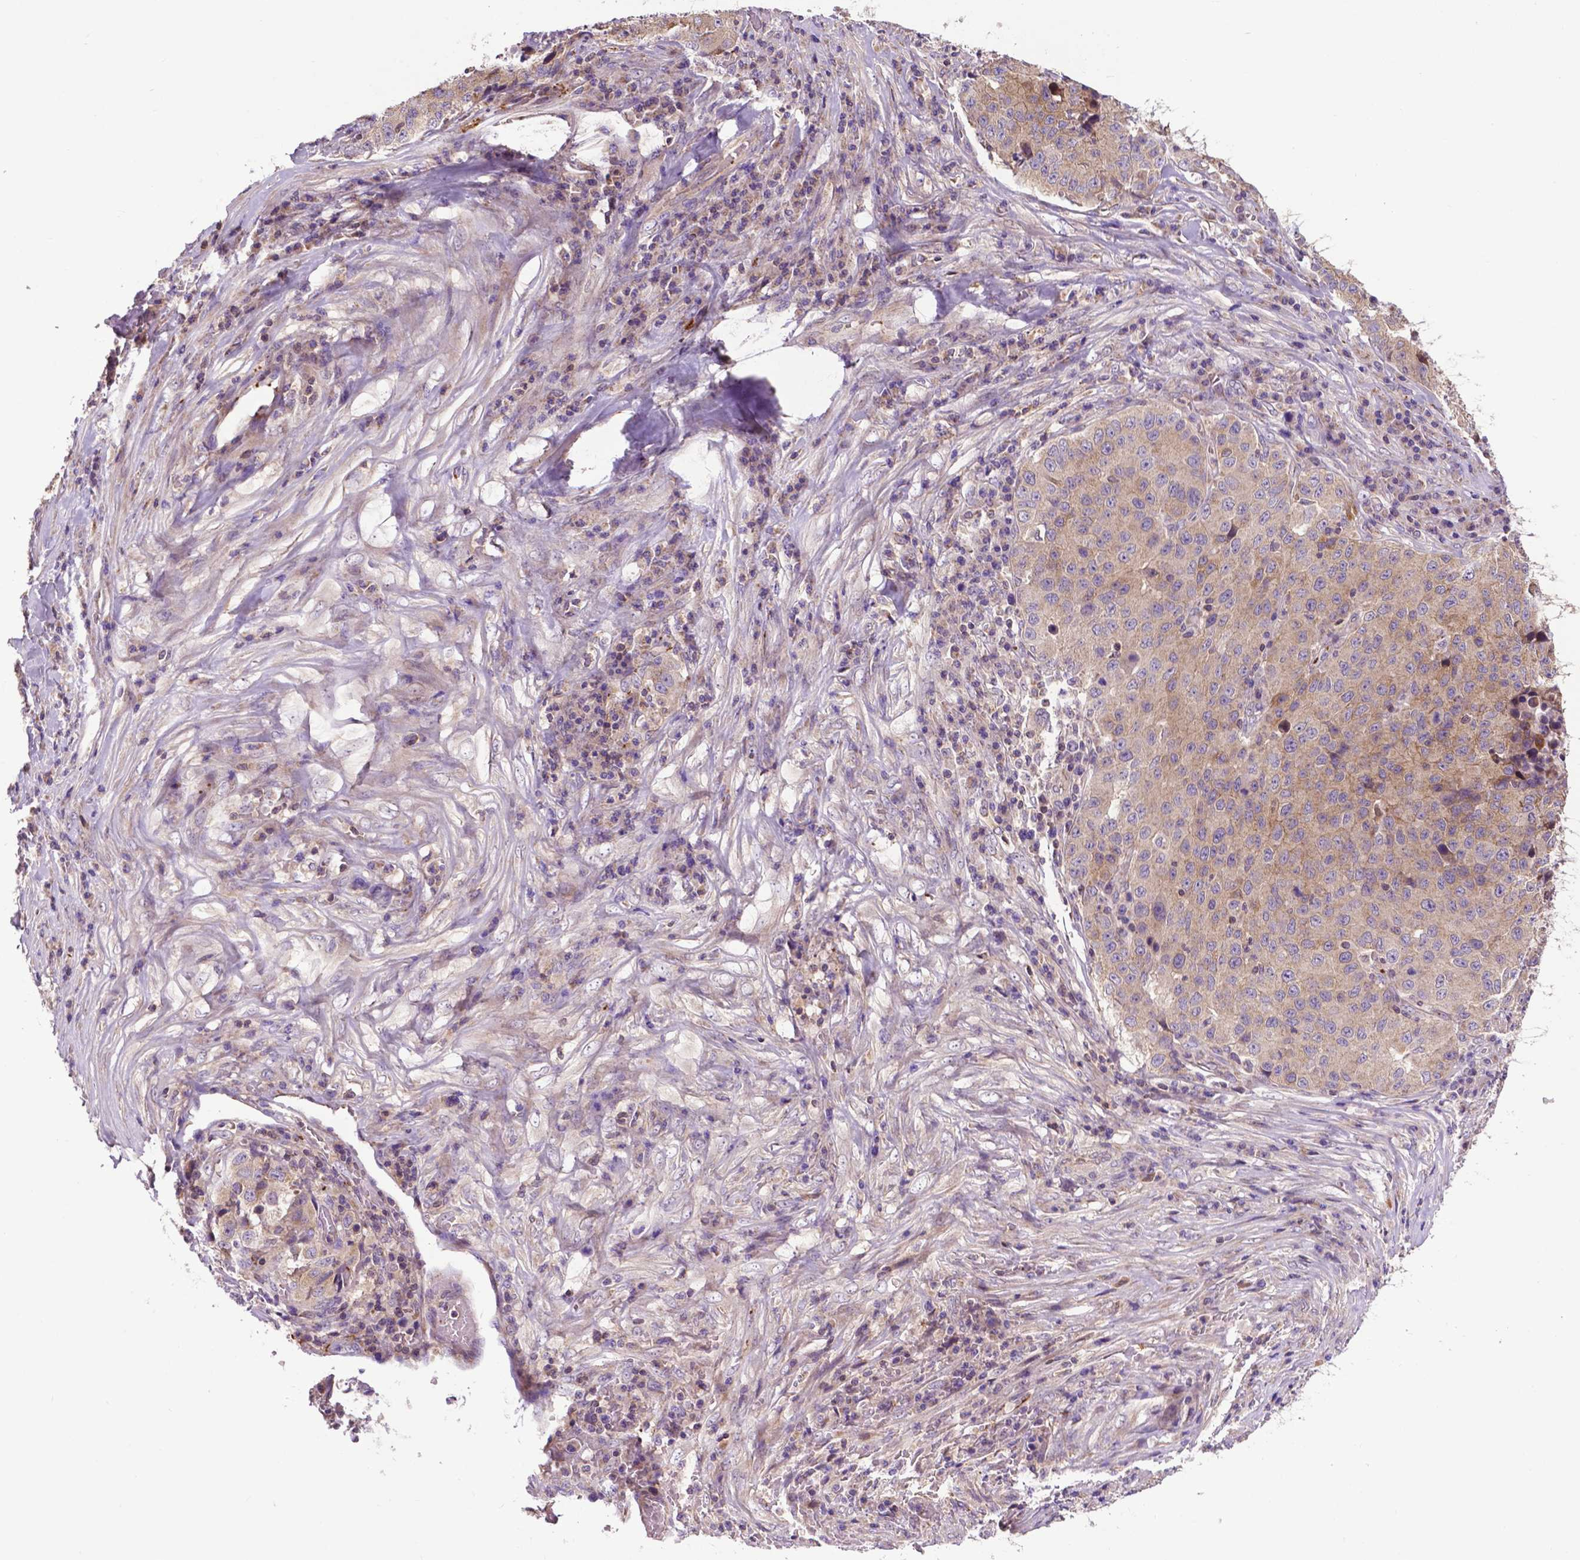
{"staining": {"intensity": "weak", "quantity": ">75%", "location": "cytoplasmic/membranous"}, "tissue": "stomach cancer", "cell_type": "Tumor cells", "image_type": "cancer", "snomed": [{"axis": "morphology", "description": "Adenocarcinoma, NOS"}, {"axis": "topography", "description": "Stomach"}], "caption": "Protein expression by immunohistochemistry (IHC) demonstrates weak cytoplasmic/membranous positivity in about >75% of tumor cells in stomach cancer (adenocarcinoma). The staining was performed using DAB, with brown indicating positive protein expression. Nuclei are stained blue with hematoxylin.", "gene": "SPNS2", "patient": {"sex": "male", "age": 71}}